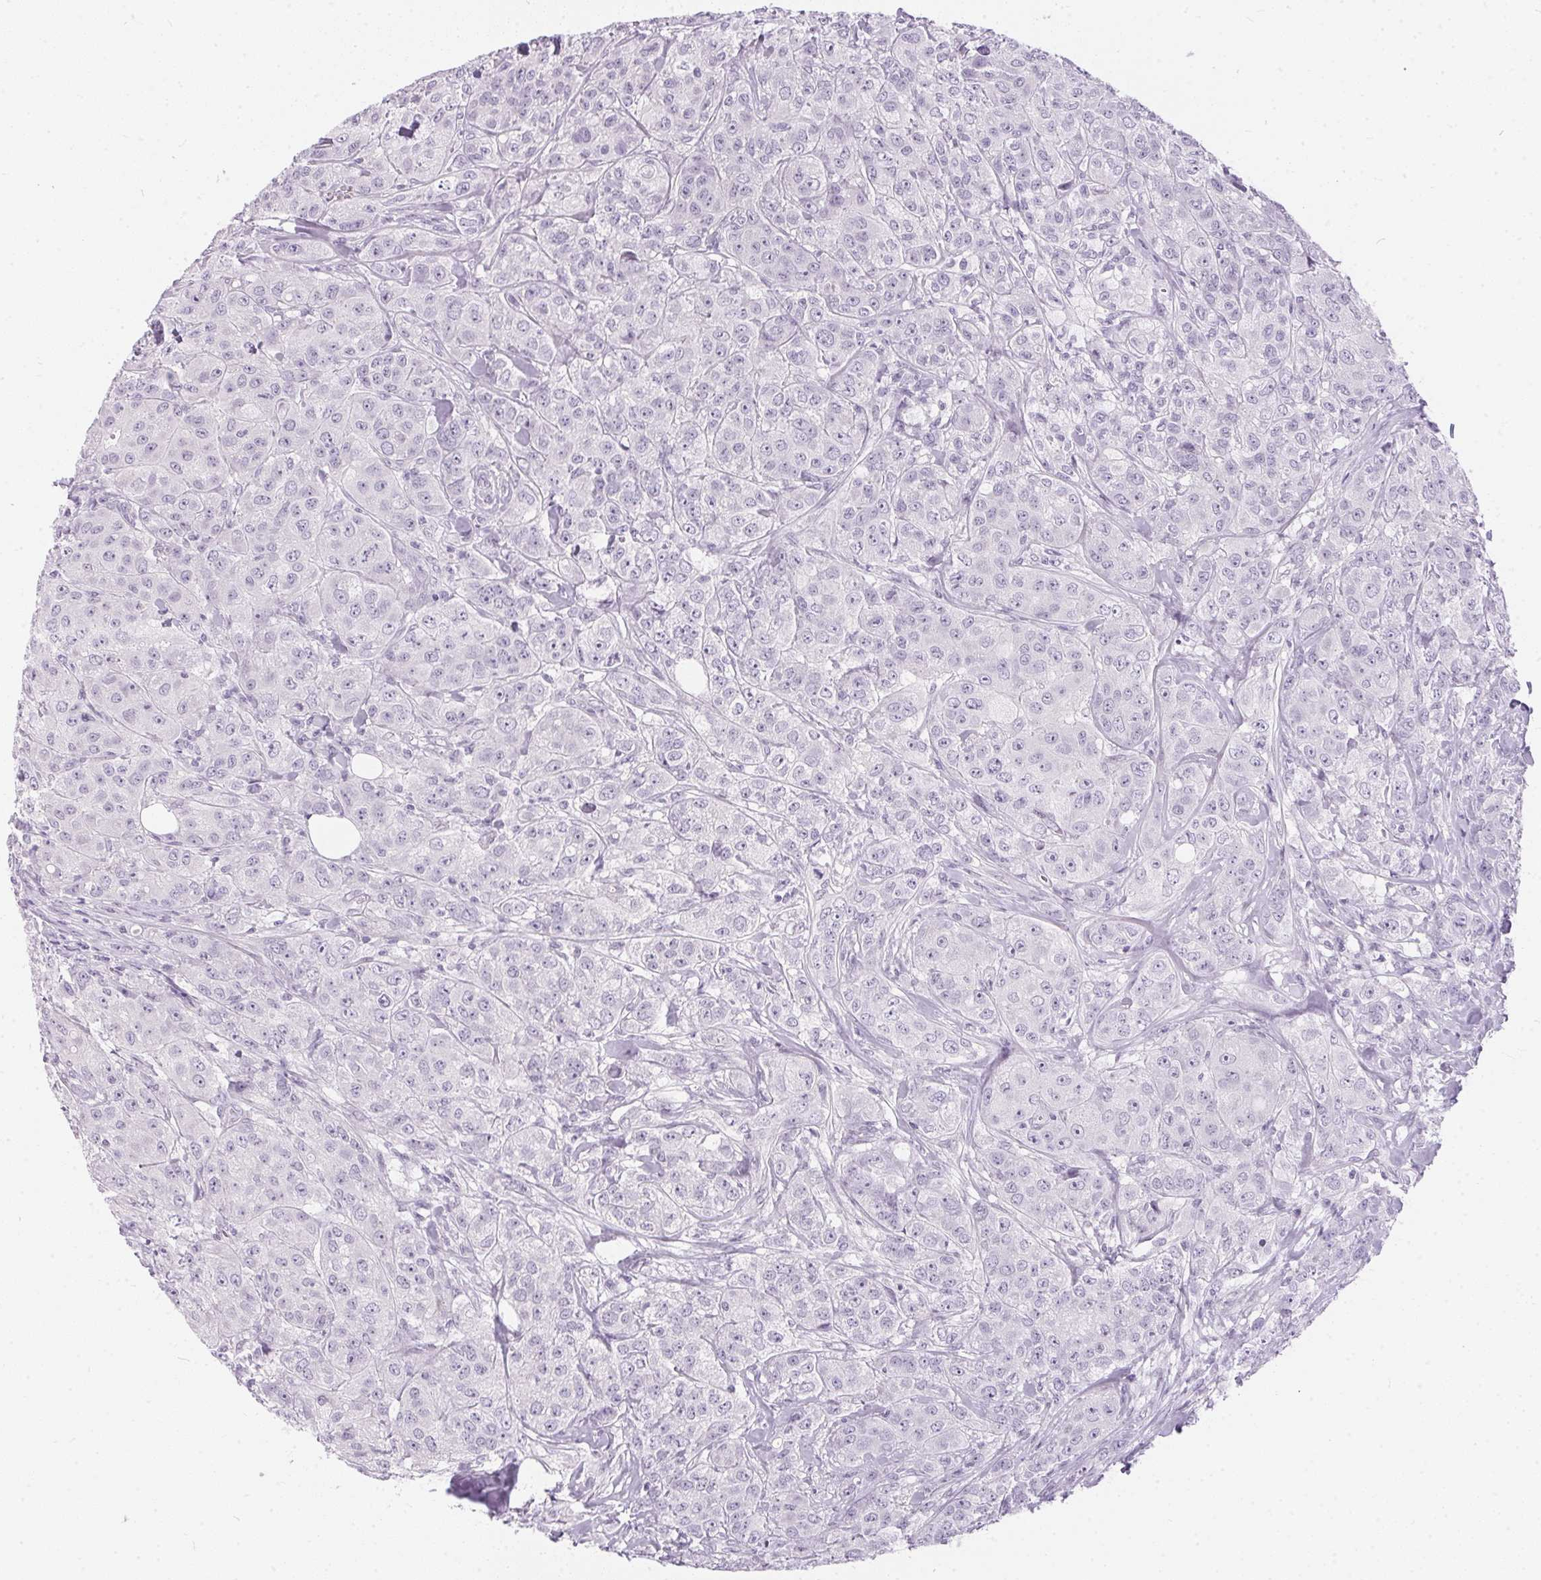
{"staining": {"intensity": "negative", "quantity": "none", "location": "none"}, "tissue": "breast cancer", "cell_type": "Tumor cells", "image_type": "cancer", "snomed": [{"axis": "morphology", "description": "Duct carcinoma"}, {"axis": "topography", "description": "Breast"}], "caption": "This is an immunohistochemistry (IHC) photomicrograph of breast cancer. There is no staining in tumor cells.", "gene": "GBP6", "patient": {"sex": "female", "age": 43}}